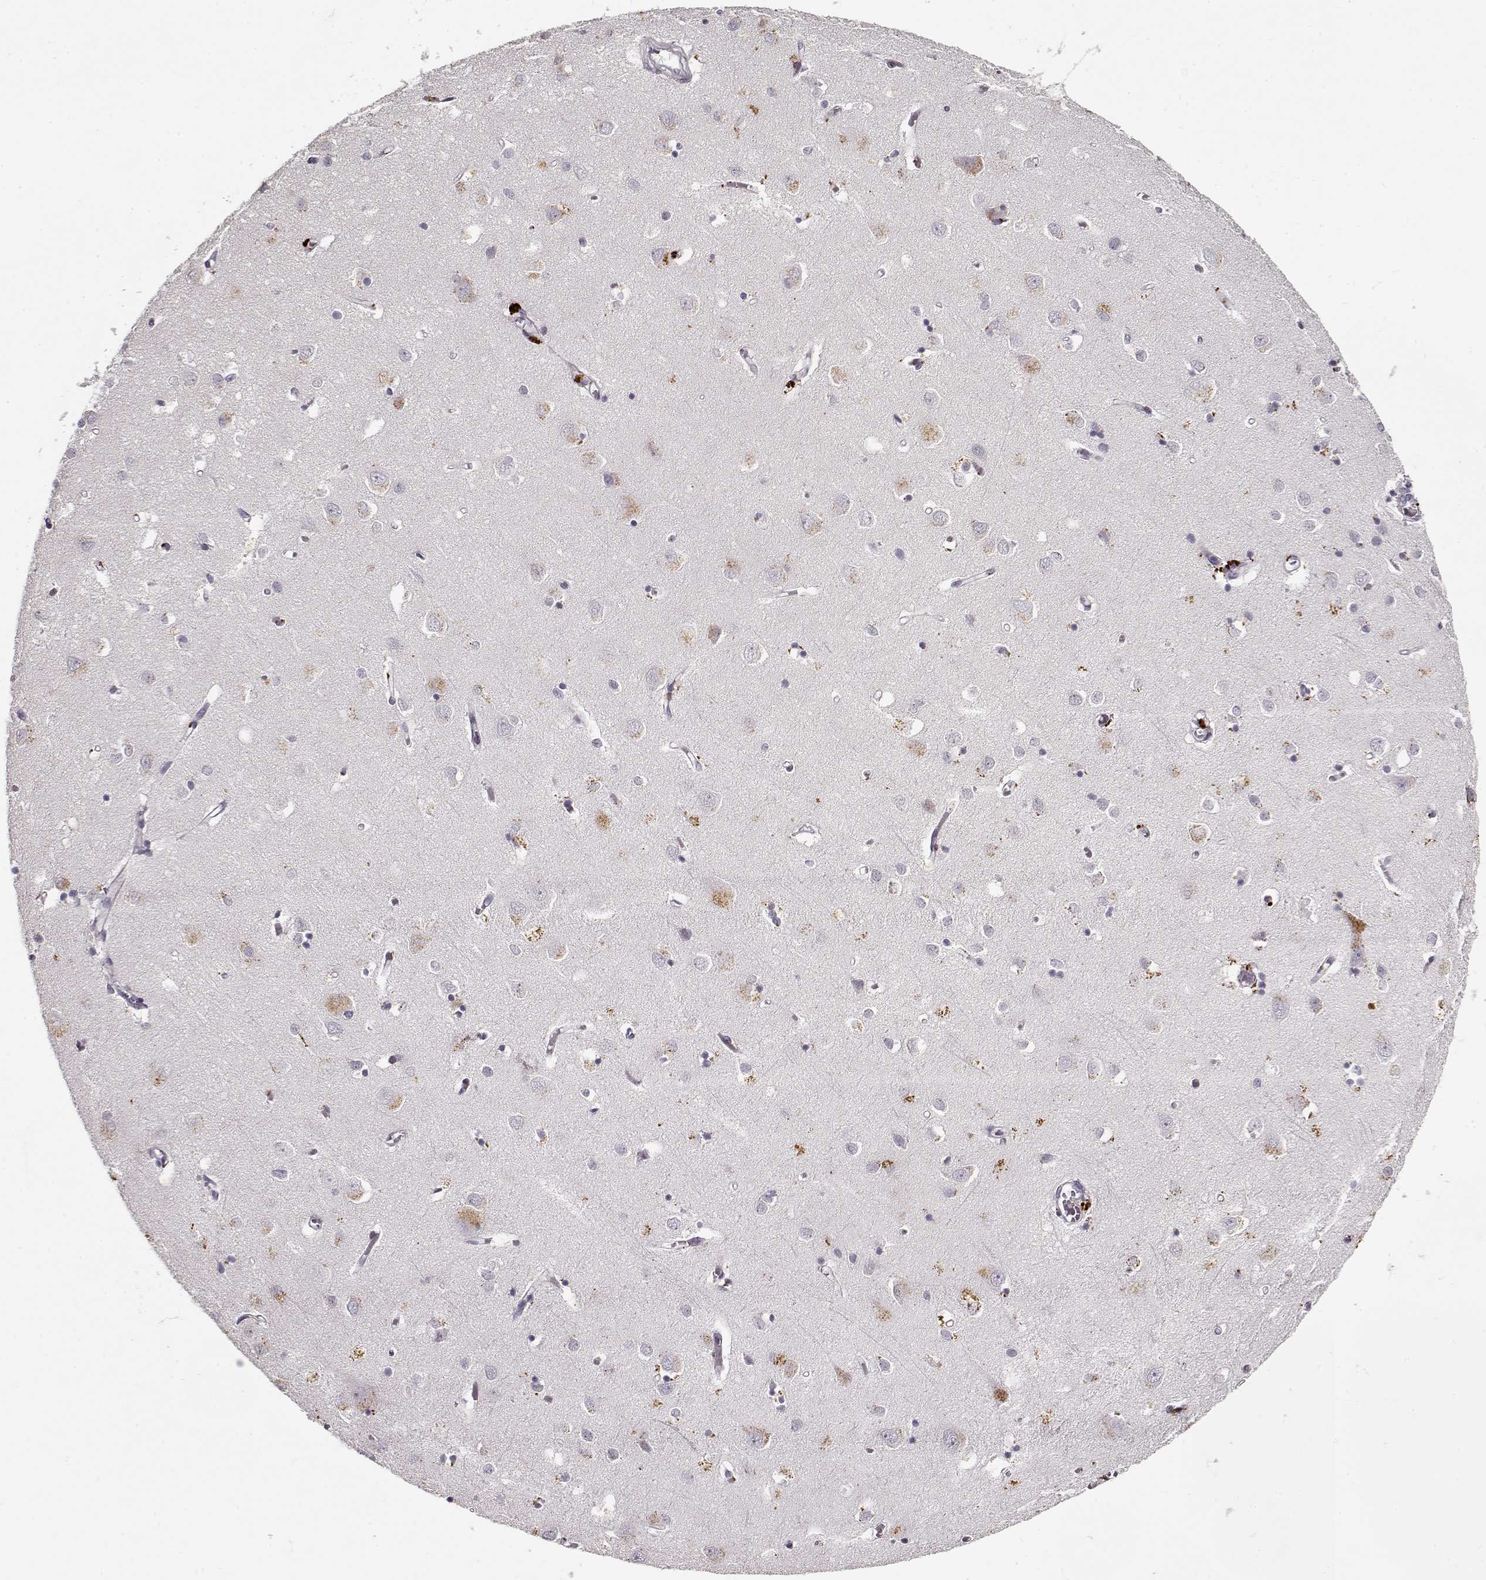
{"staining": {"intensity": "negative", "quantity": "none", "location": "none"}, "tissue": "cerebral cortex", "cell_type": "Endothelial cells", "image_type": "normal", "snomed": [{"axis": "morphology", "description": "Normal tissue, NOS"}, {"axis": "topography", "description": "Cerebral cortex"}], "caption": "This is an immunohistochemistry (IHC) image of unremarkable cerebral cortex. There is no positivity in endothelial cells.", "gene": "LUM", "patient": {"sex": "male", "age": 70}}